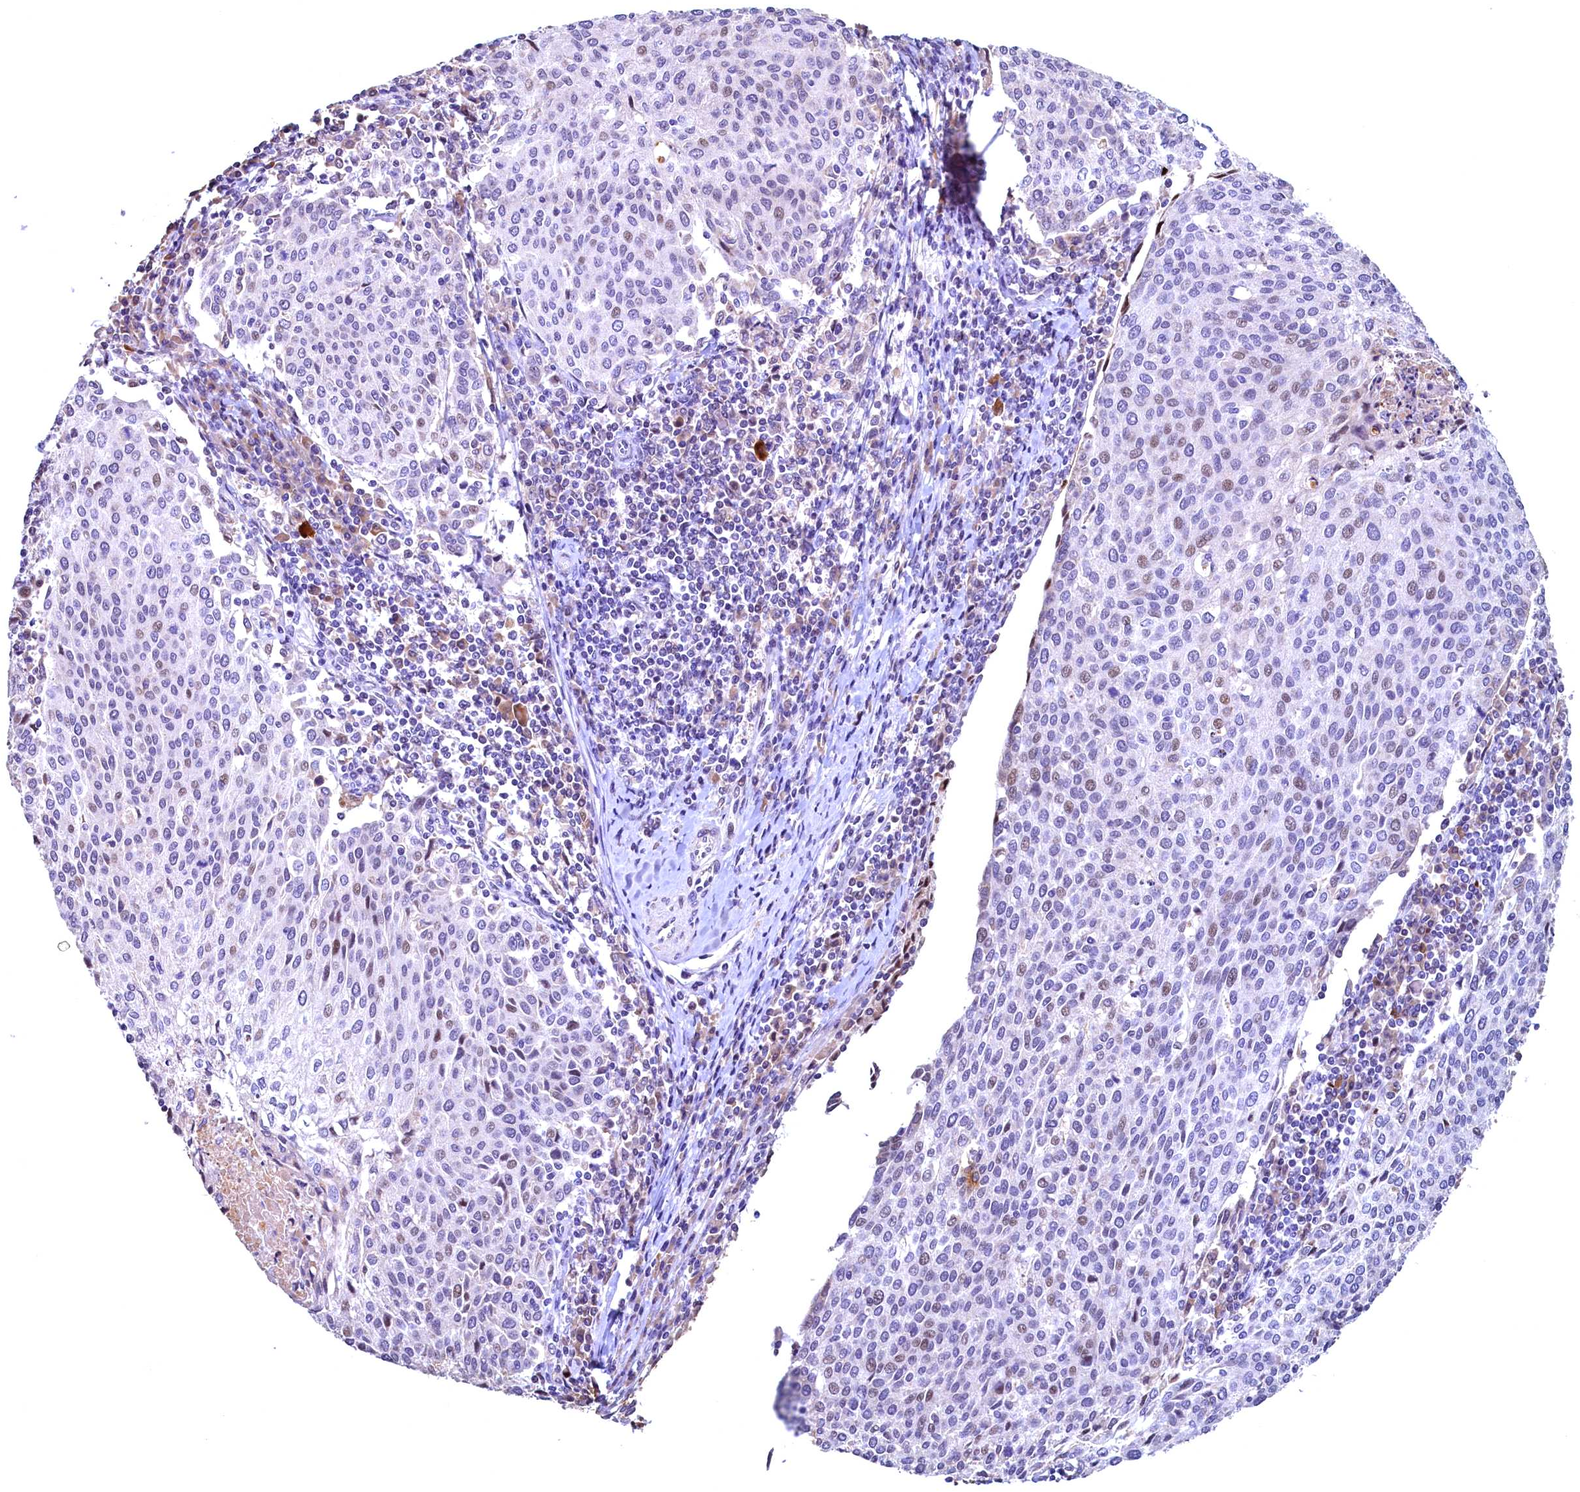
{"staining": {"intensity": "weak", "quantity": "25%-75%", "location": "nuclear"}, "tissue": "cervical cancer", "cell_type": "Tumor cells", "image_type": "cancer", "snomed": [{"axis": "morphology", "description": "Squamous cell carcinoma, NOS"}, {"axis": "topography", "description": "Cervix"}], "caption": "The photomicrograph reveals immunohistochemical staining of cervical cancer. There is weak nuclear expression is identified in approximately 25%-75% of tumor cells.", "gene": "LATS2", "patient": {"sex": "female", "age": 46}}